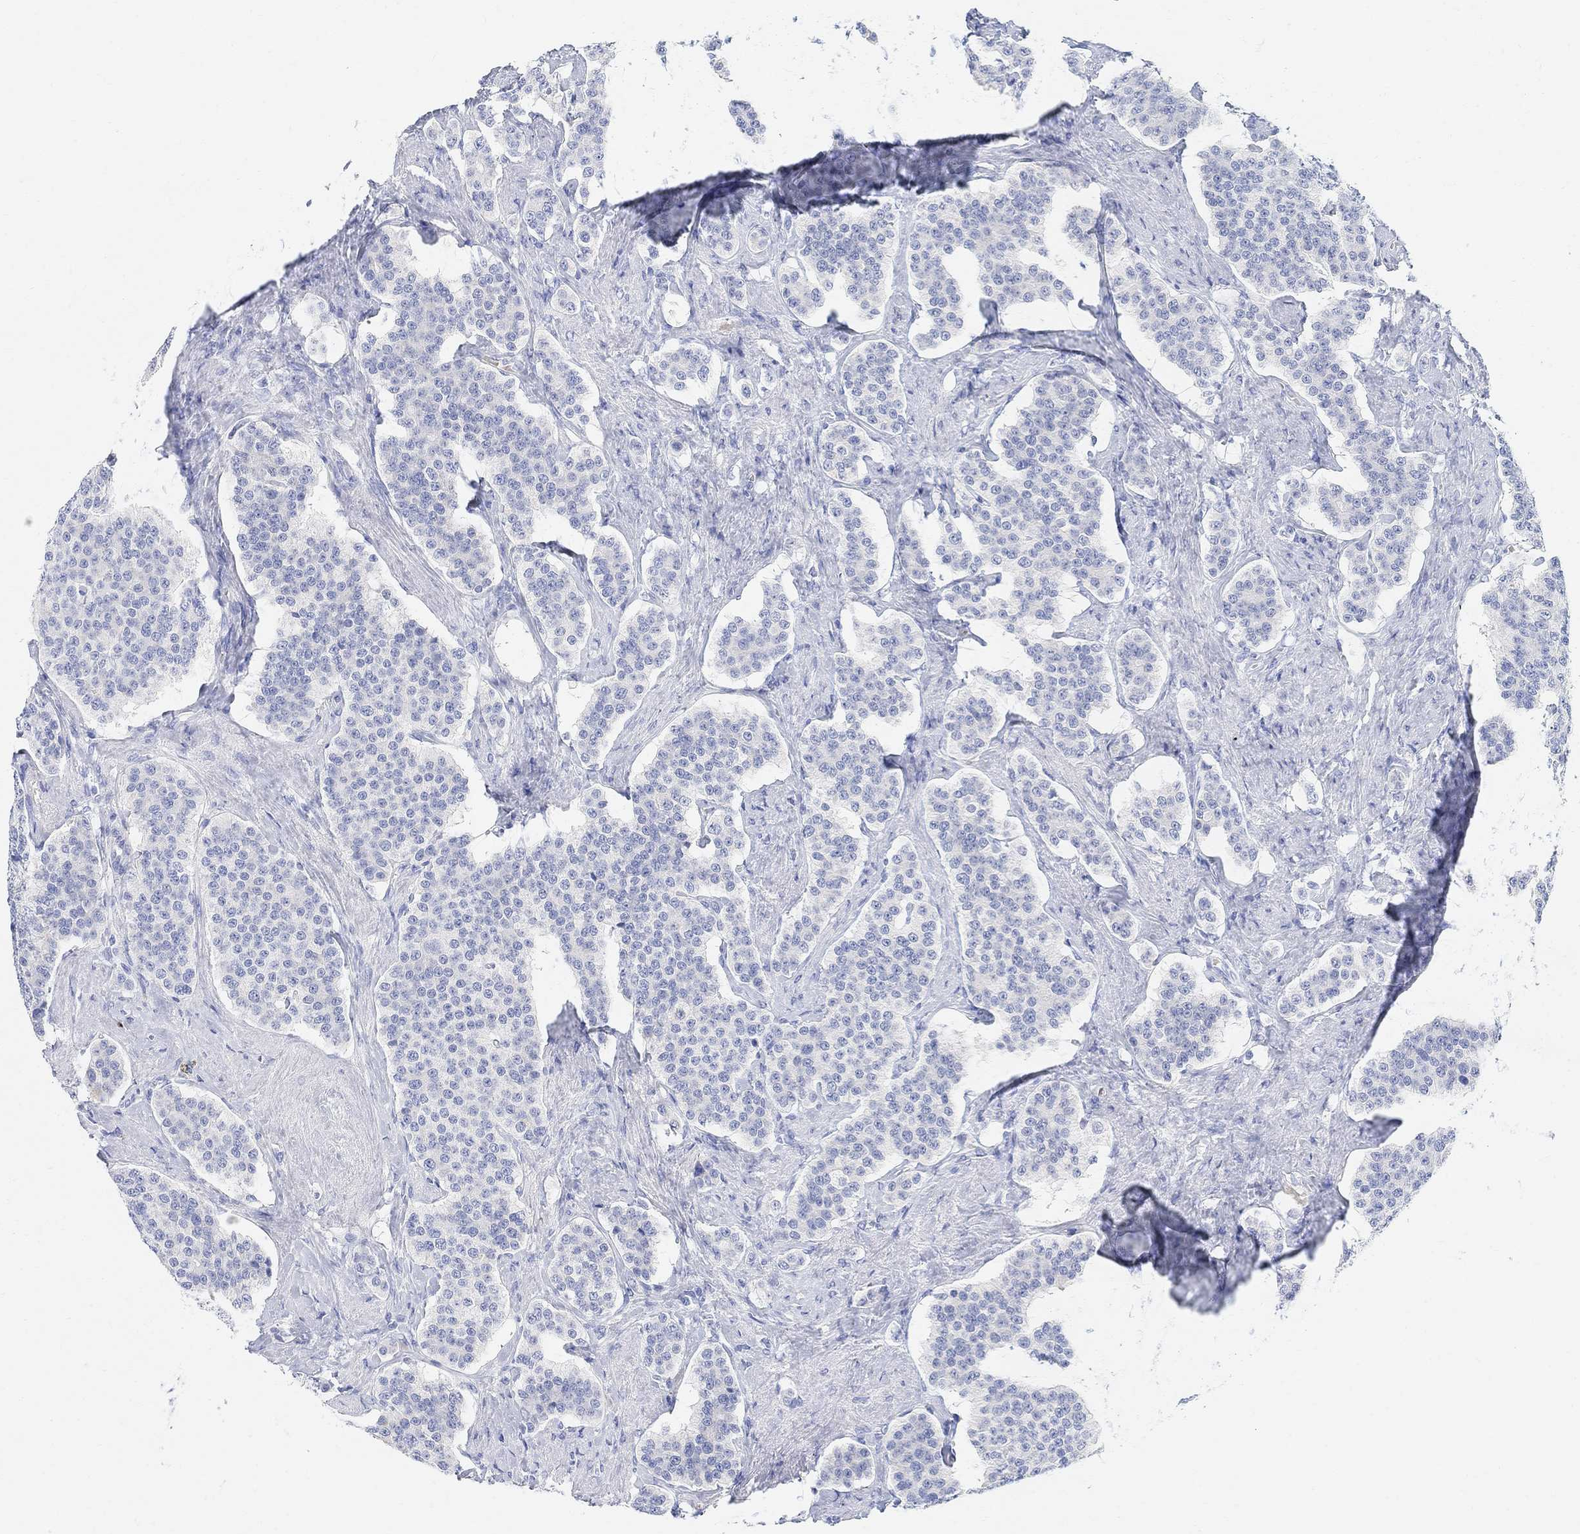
{"staining": {"intensity": "negative", "quantity": "none", "location": "none"}, "tissue": "carcinoid", "cell_type": "Tumor cells", "image_type": "cancer", "snomed": [{"axis": "morphology", "description": "Carcinoid, malignant, NOS"}, {"axis": "topography", "description": "Small intestine"}], "caption": "This is an immunohistochemistry histopathology image of human carcinoid. There is no expression in tumor cells.", "gene": "RETNLB", "patient": {"sex": "female", "age": 58}}